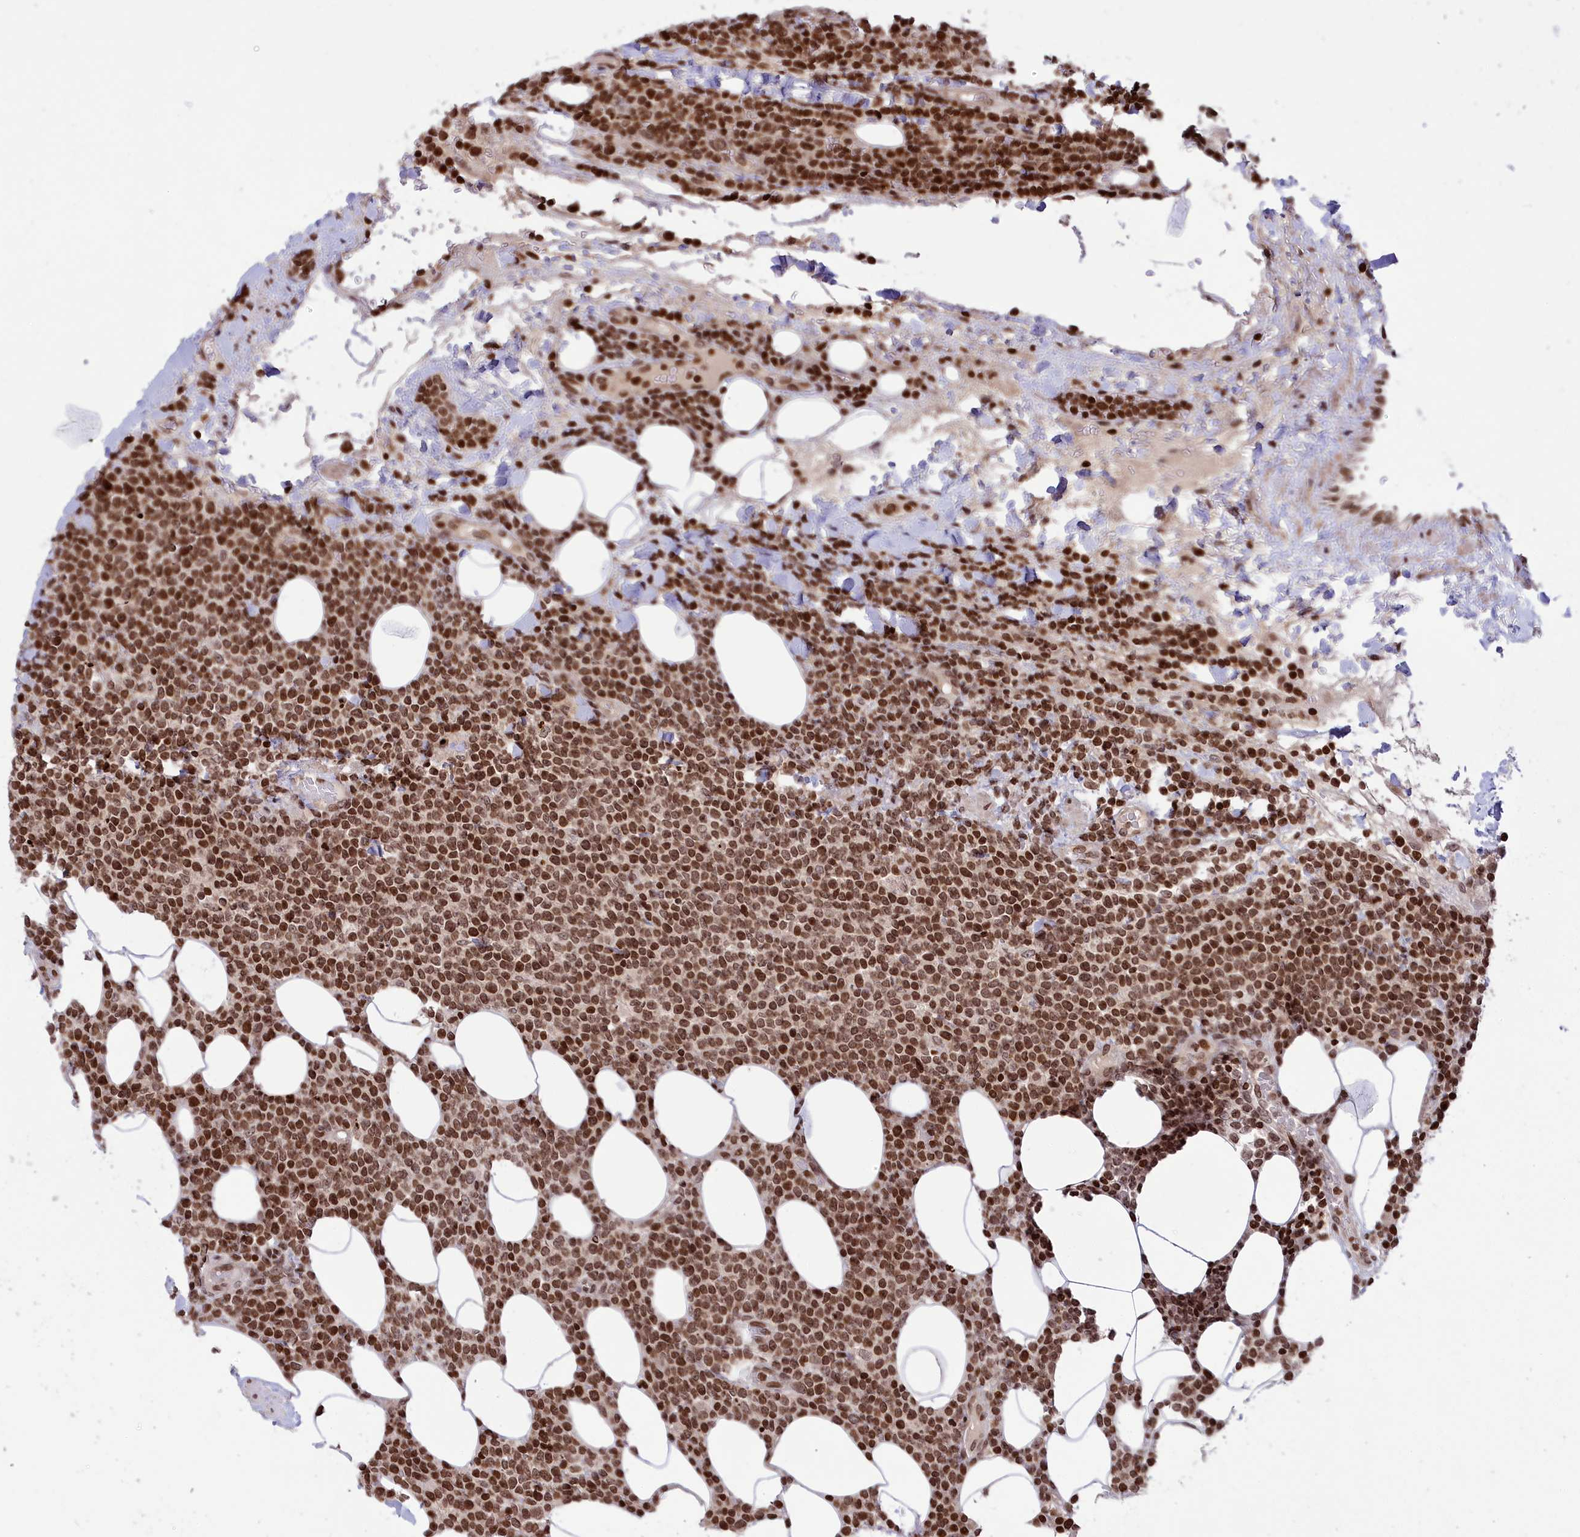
{"staining": {"intensity": "strong", "quantity": ">75%", "location": "nuclear"}, "tissue": "lymphoma", "cell_type": "Tumor cells", "image_type": "cancer", "snomed": [{"axis": "morphology", "description": "Malignant lymphoma, non-Hodgkin's type, High grade"}, {"axis": "topography", "description": "Lymph node"}], "caption": "Strong nuclear expression for a protein is present in about >75% of tumor cells of lymphoma using immunohistochemistry.", "gene": "TET2", "patient": {"sex": "male", "age": 61}}